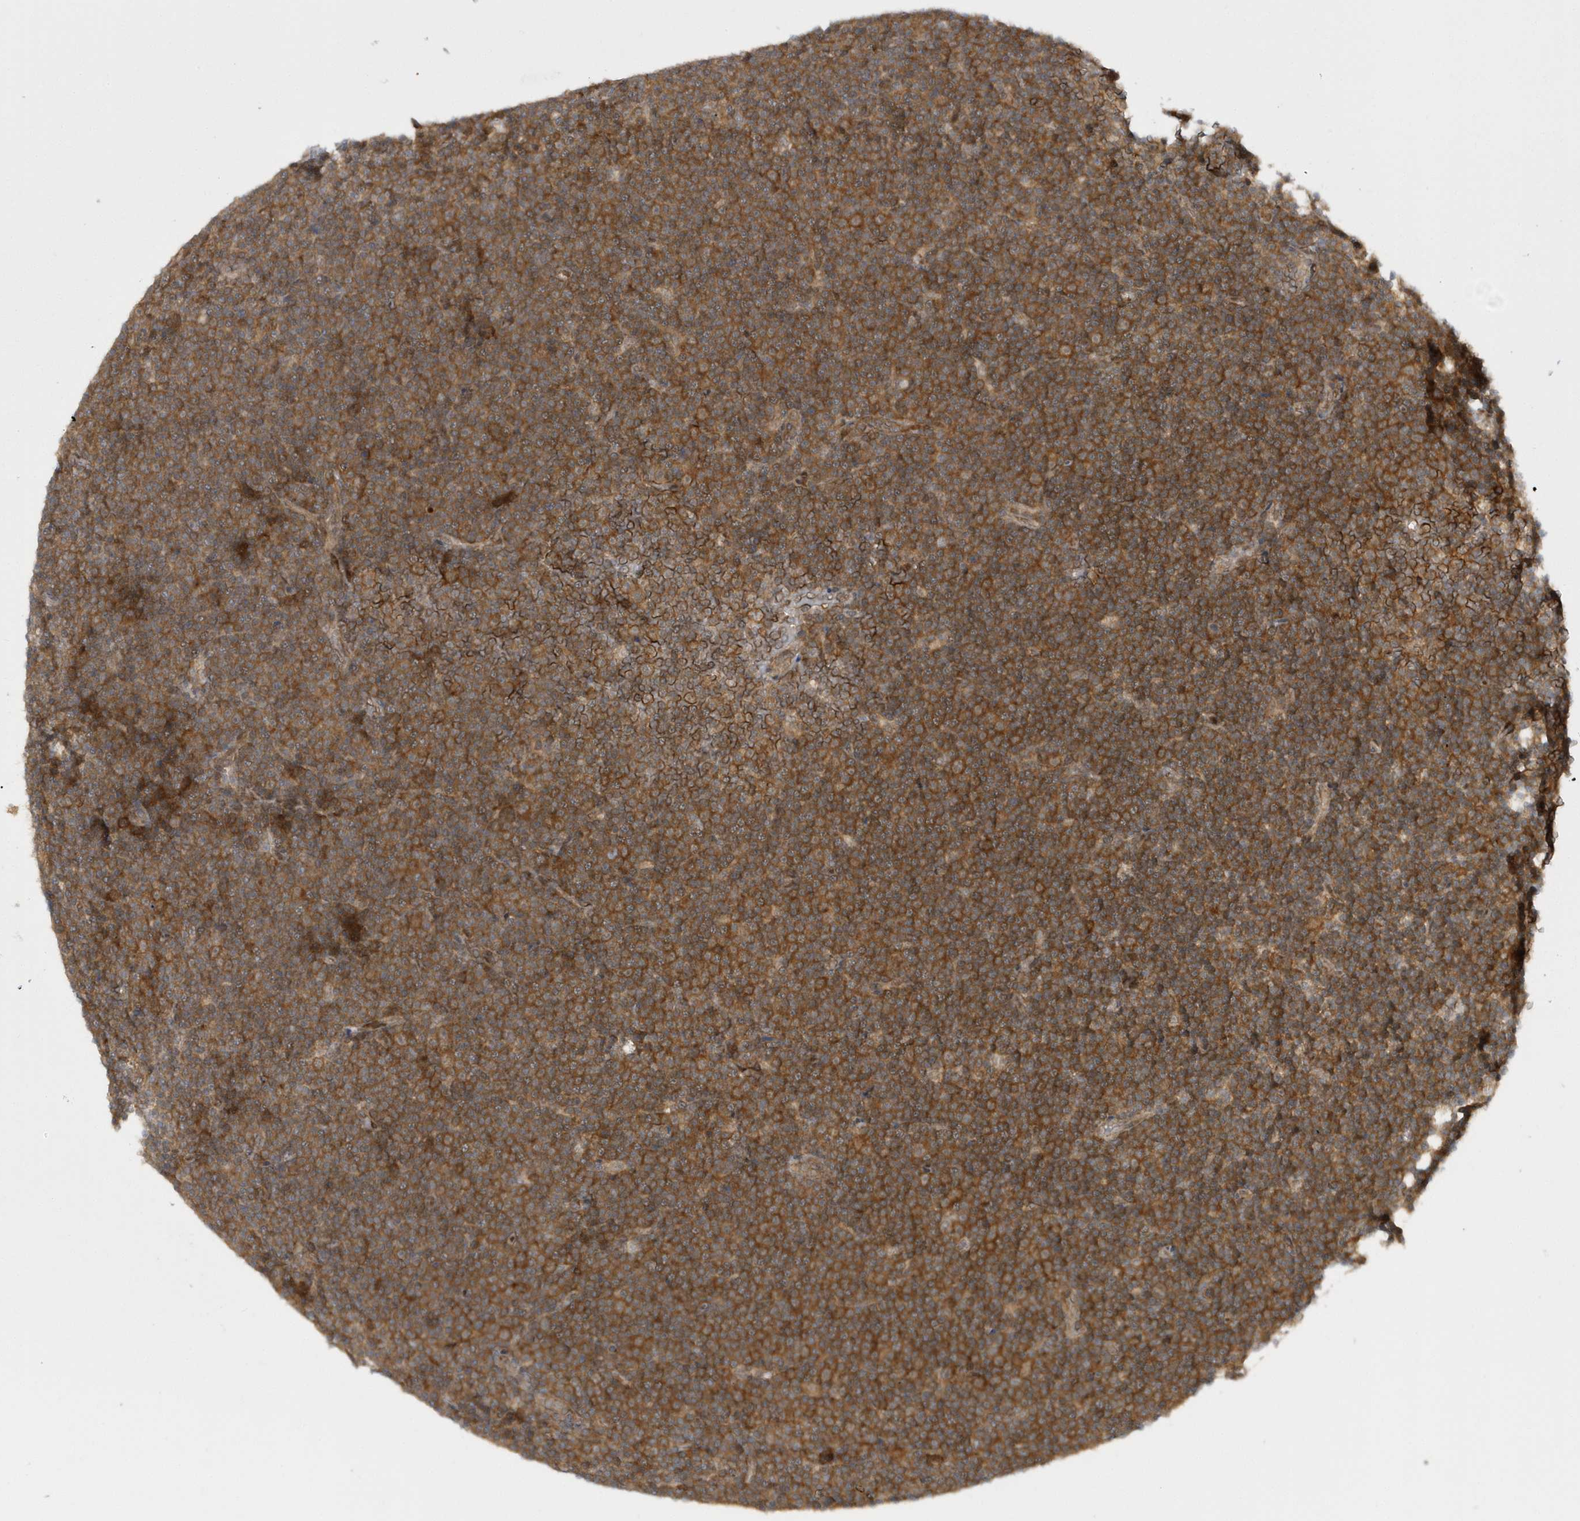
{"staining": {"intensity": "strong", "quantity": ">75%", "location": "cytoplasmic/membranous"}, "tissue": "lymphoma", "cell_type": "Tumor cells", "image_type": "cancer", "snomed": [{"axis": "morphology", "description": "Malignant lymphoma, non-Hodgkin's type, Low grade"}, {"axis": "topography", "description": "Lymph node"}], "caption": "Immunohistochemical staining of low-grade malignant lymphoma, non-Hodgkin's type demonstrates high levels of strong cytoplasmic/membranous protein staining in approximately >75% of tumor cells.", "gene": "ATG4A", "patient": {"sex": "female", "age": 67}}